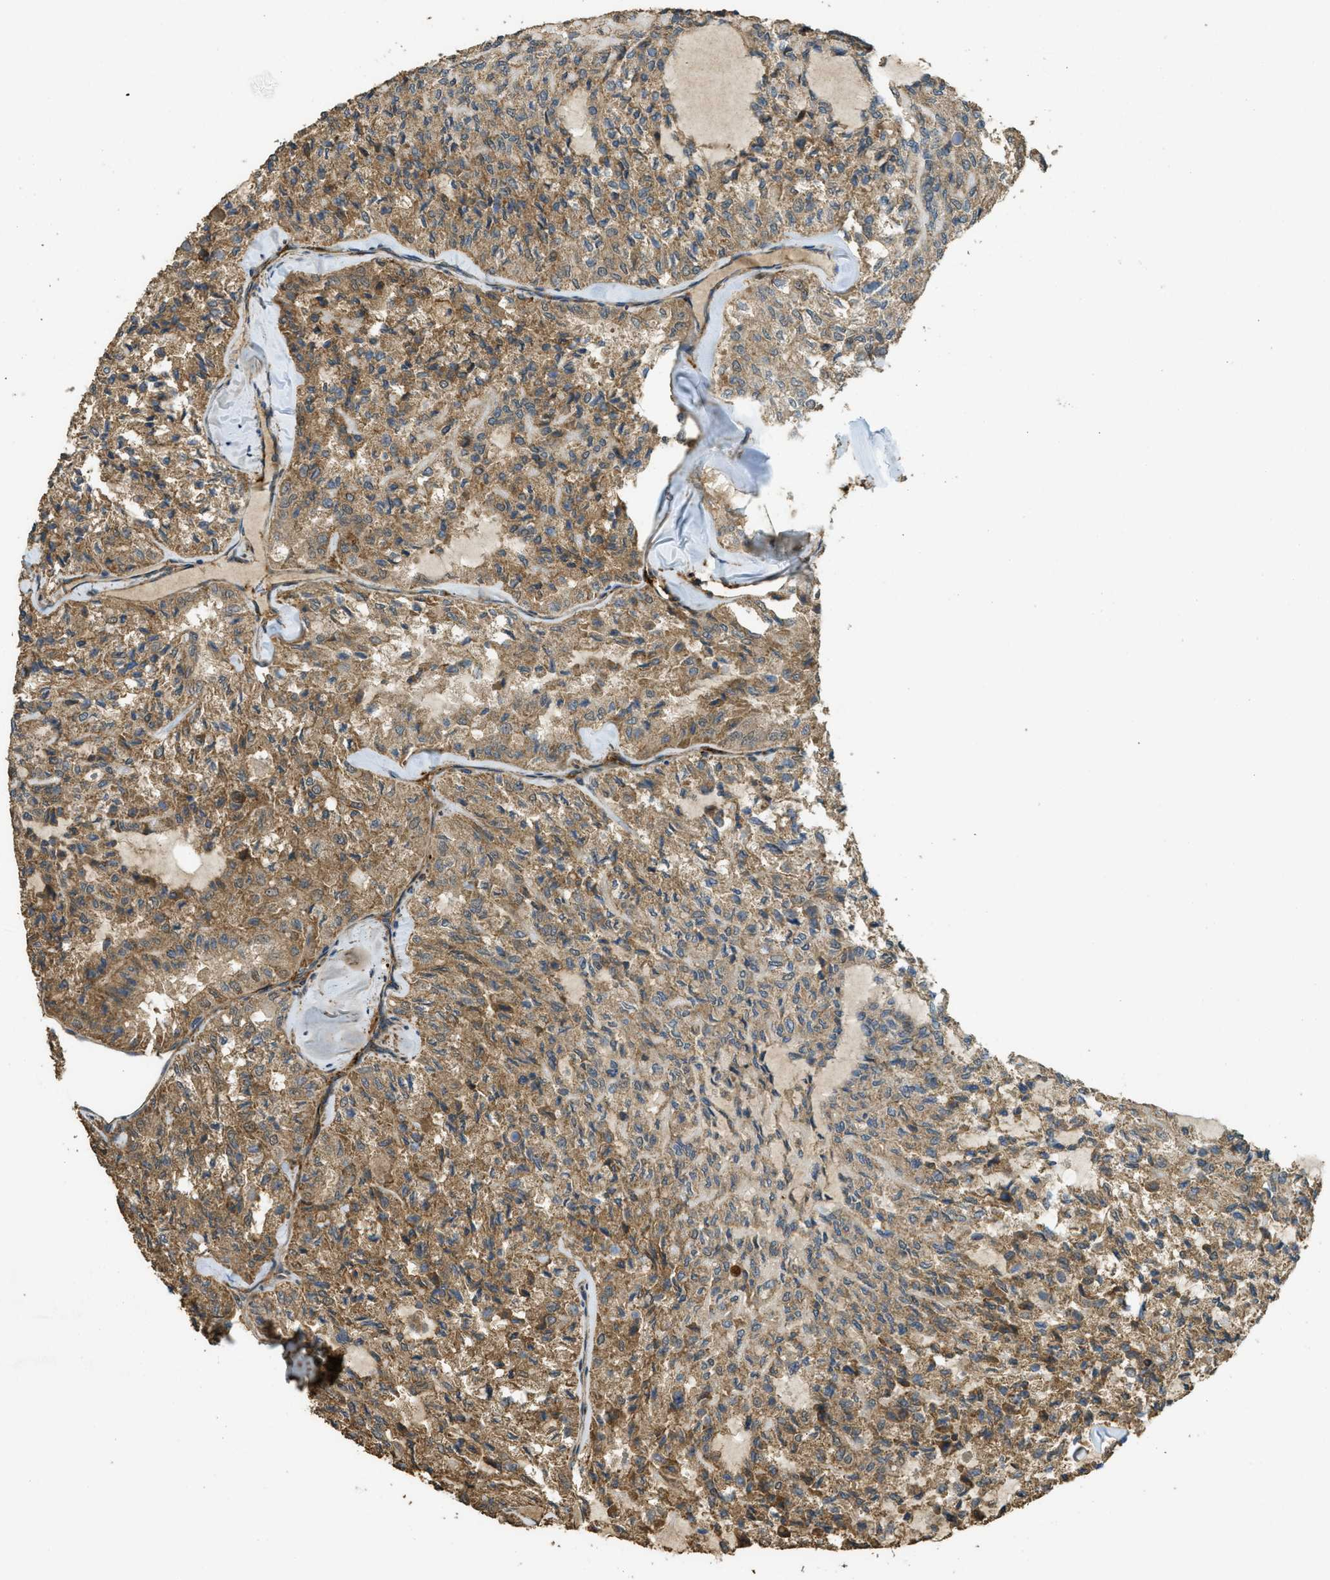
{"staining": {"intensity": "moderate", "quantity": ">75%", "location": "cytoplasmic/membranous"}, "tissue": "thyroid cancer", "cell_type": "Tumor cells", "image_type": "cancer", "snomed": [{"axis": "morphology", "description": "Follicular adenoma carcinoma, NOS"}, {"axis": "topography", "description": "Thyroid gland"}], "caption": "This is an image of immunohistochemistry staining of thyroid cancer, which shows moderate staining in the cytoplasmic/membranous of tumor cells.", "gene": "CD276", "patient": {"sex": "male", "age": 75}}